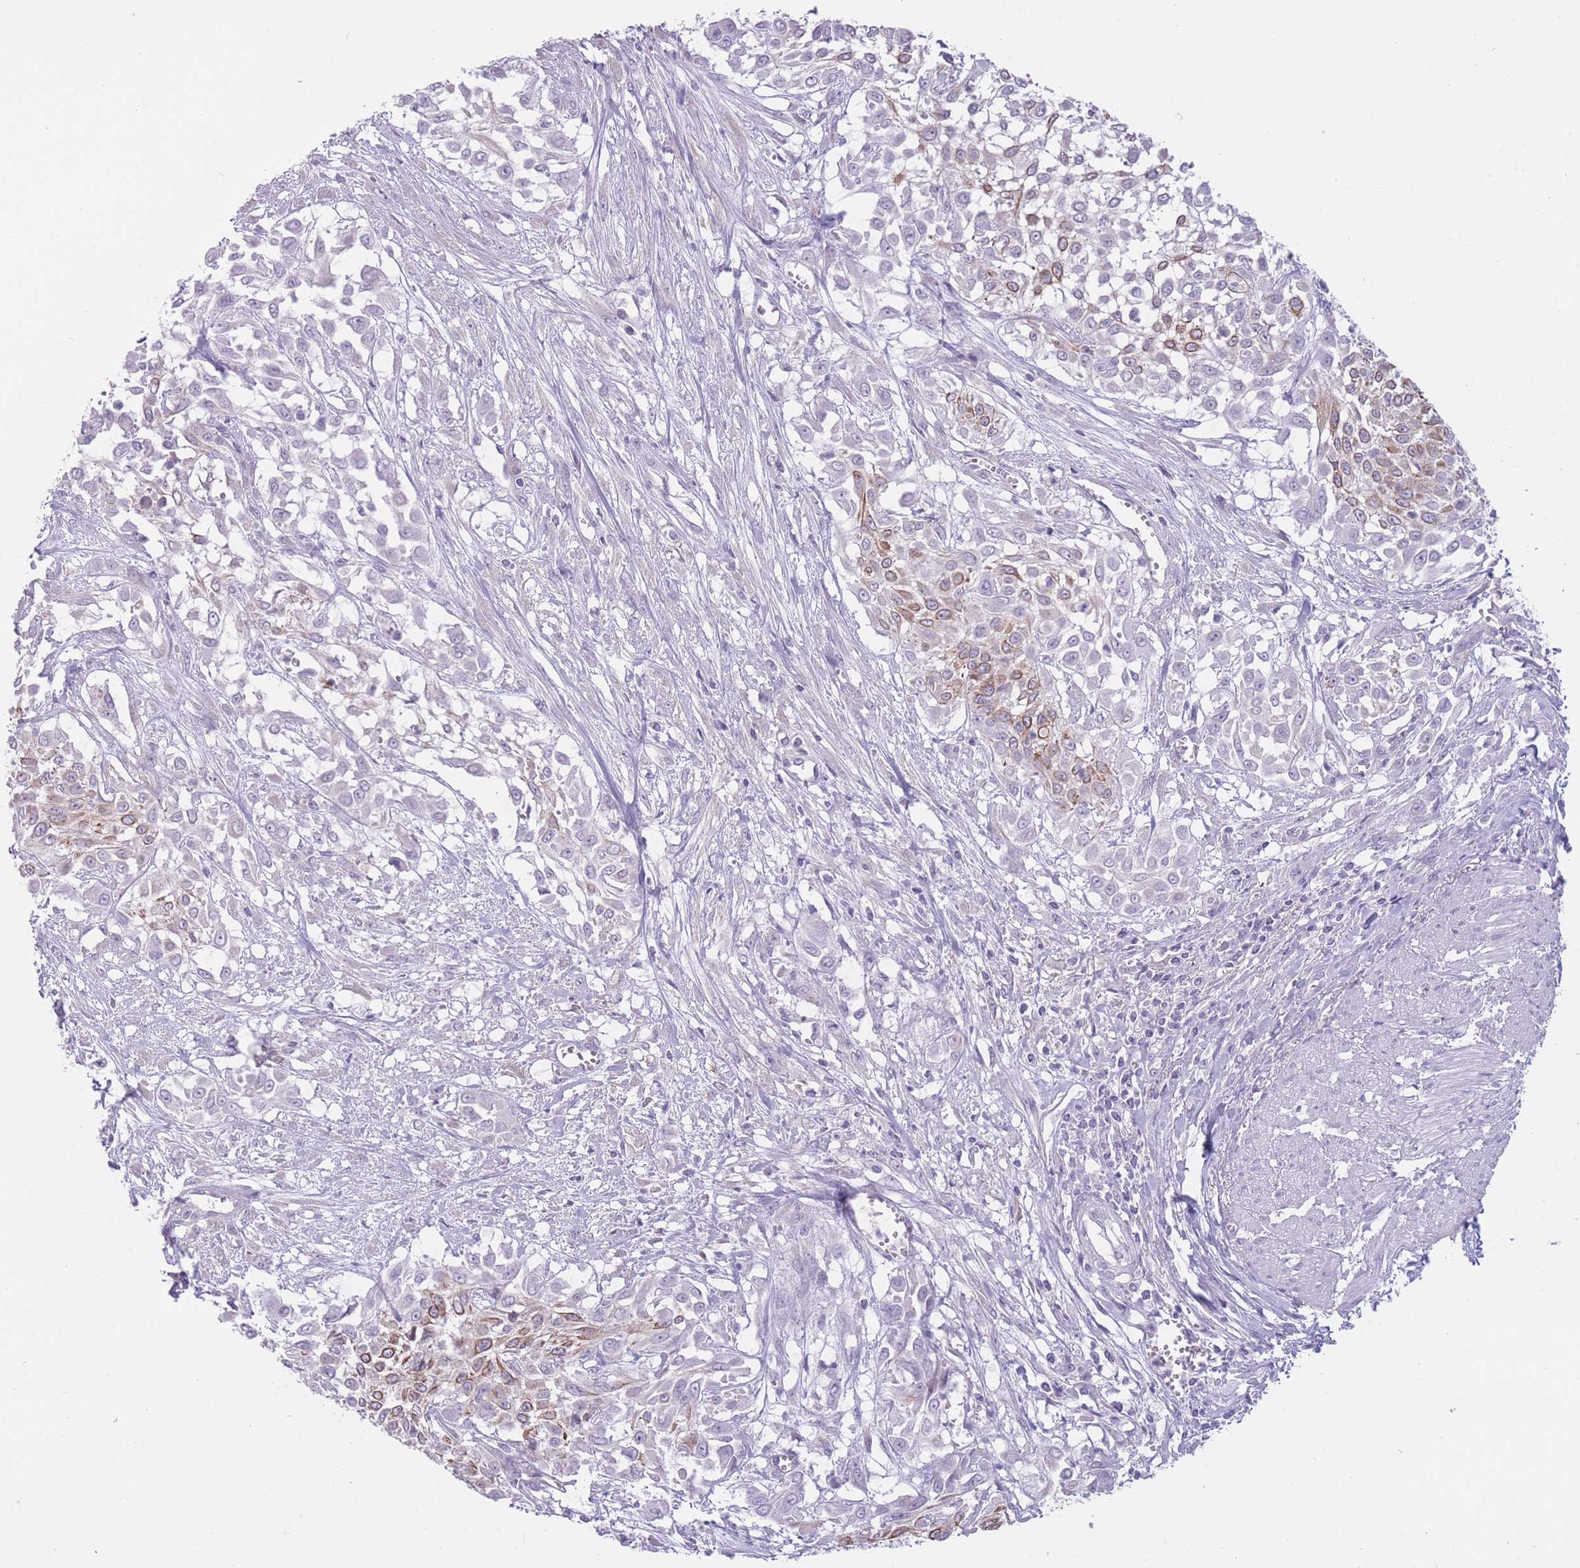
{"staining": {"intensity": "moderate", "quantity": "25%-75%", "location": "cytoplasmic/membranous"}, "tissue": "urothelial cancer", "cell_type": "Tumor cells", "image_type": "cancer", "snomed": [{"axis": "morphology", "description": "Urothelial carcinoma, High grade"}, {"axis": "topography", "description": "Urinary bladder"}], "caption": "Tumor cells show medium levels of moderate cytoplasmic/membranous expression in approximately 25%-75% of cells in urothelial carcinoma (high-grade). The protein is stained brown, and the nuclei are stained in blue (DAB (3,3'-diaminobenzidine) IHC with brightfield microscopy, high magnification).", "gene": "DCANP1", "patient": {"sex": "male", "age": 57}}